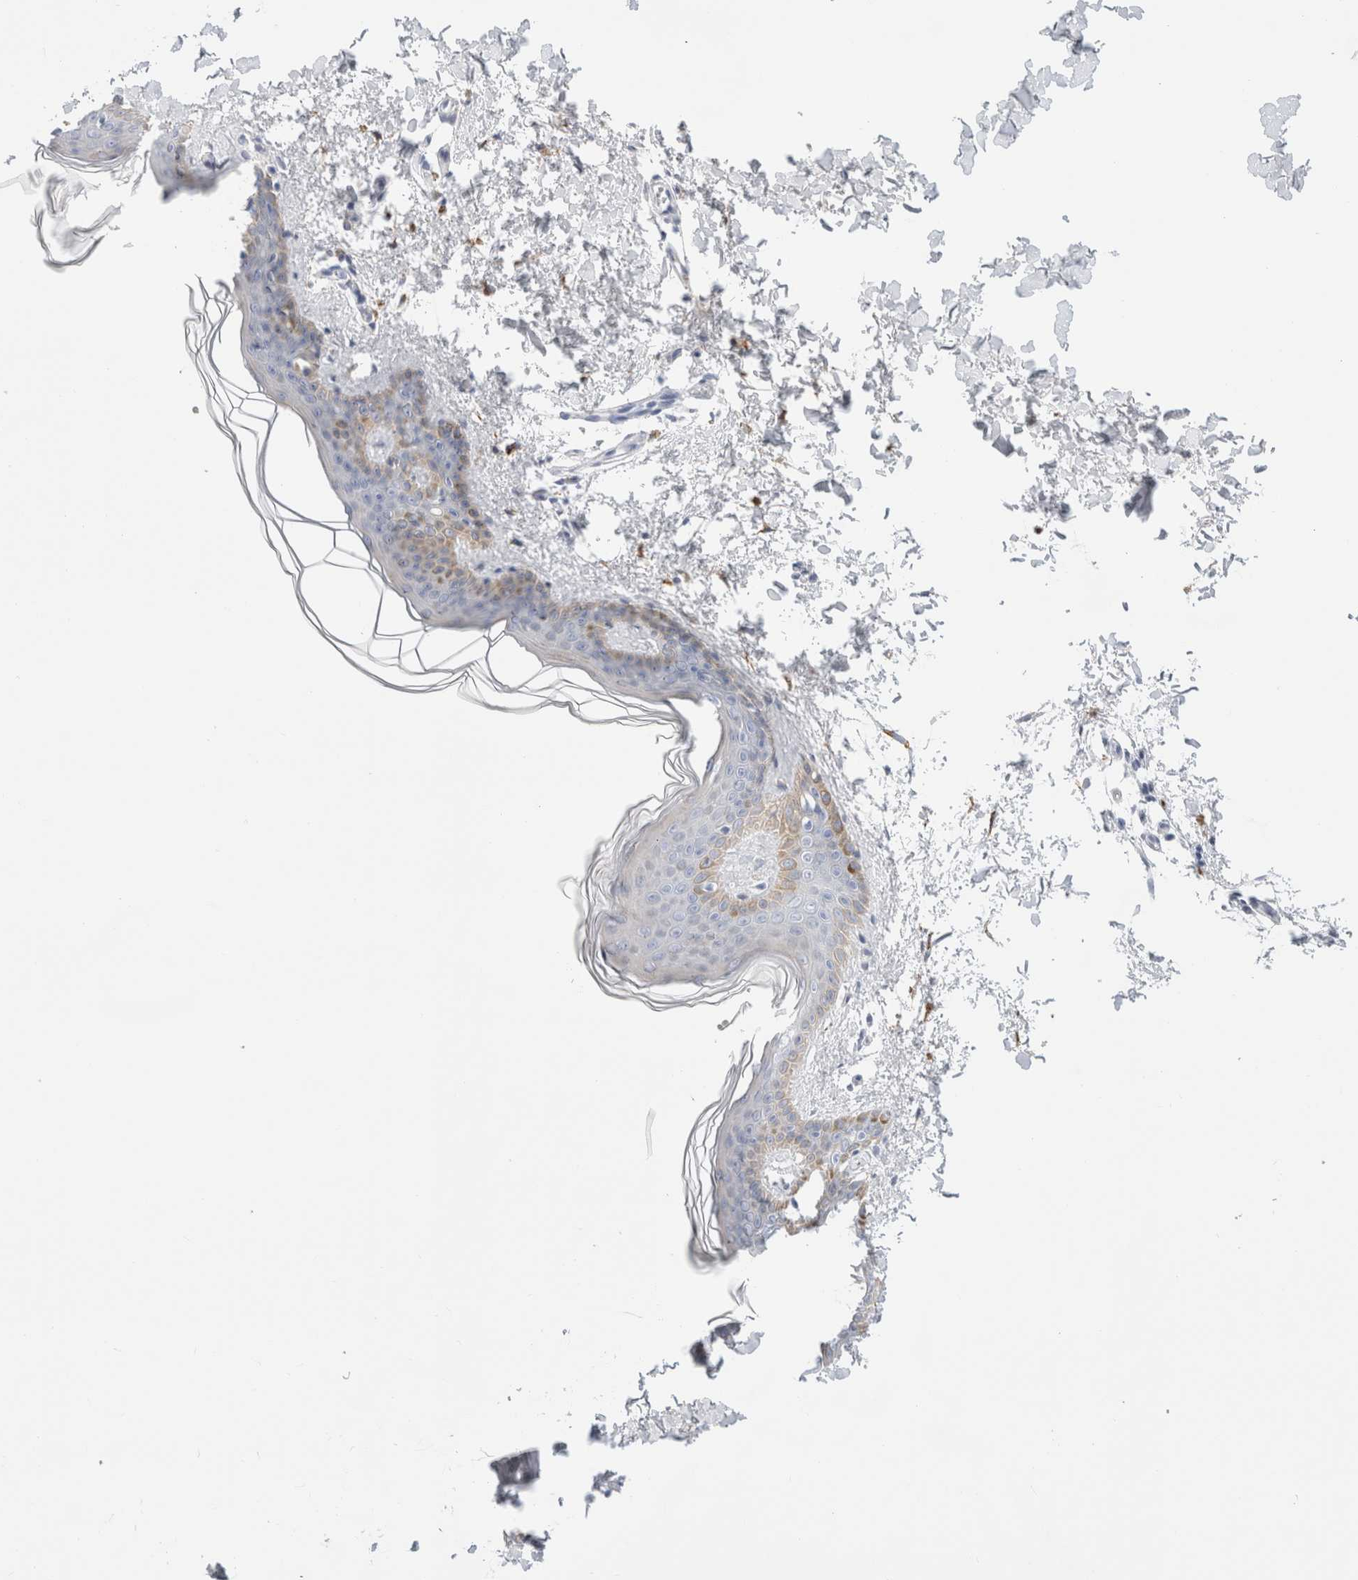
{"staining": {"intensity": "negative", "quantity": "none", "location": "none"}, "tissue": "skin", "cell_type": "Fibroblasts", "image_type": "normal", "snomed": [{"axis": "morphology", "description": "Normal tissue, NOS"}, {"axis": "topography", "description": "Skin"}], "caption": "This is a image of immunohistochemistry (IHC) staining of normal skin, which shows no expression in fibroblasts.", "gene": "MUC15", "patient": {"sex": "female", "age": 46}}